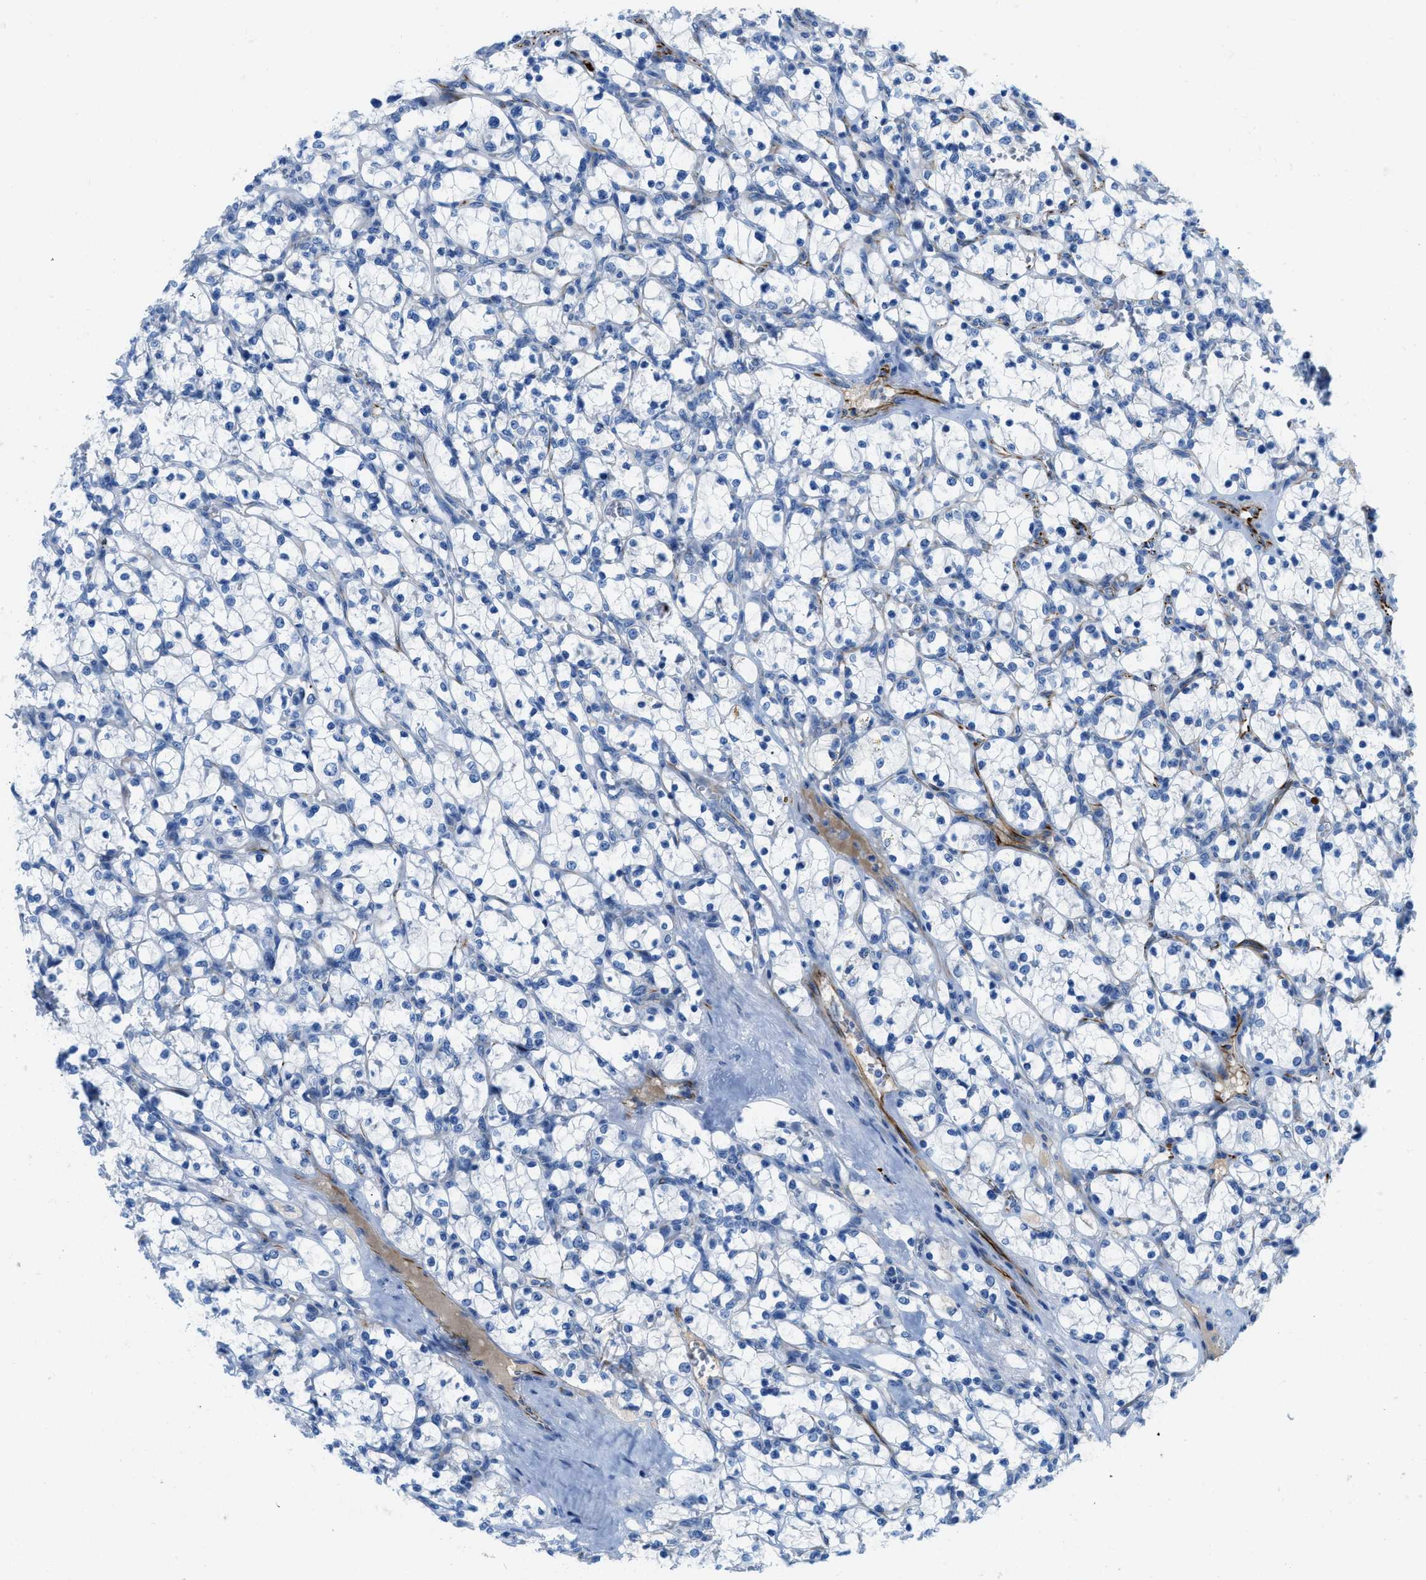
{"staining": {"intensity": "negative", "quantity": "none", "location": "none"}, "tissue": "renal cancer", "cell_type": "Tumor cells", "image_type": "cancer", "snomed": [{"axis": "morphology", "description": "Adenocarcinoma, NOS"}, {"axis": "topography", "description": "Kidney"}], "caption": "Immunohistochemistry (IHC) of human renal adenocarcinoma displays no positivity in tumor cells. Brightfield microscopy of immunohistochemistry (IHC) stained with DAB (3,3'-diaminobenzidine) (brown) and hematoxylin (blue), captured at high magnification.", "gene": "XCR1", "patient": {"sex": "female", "age": 69}}